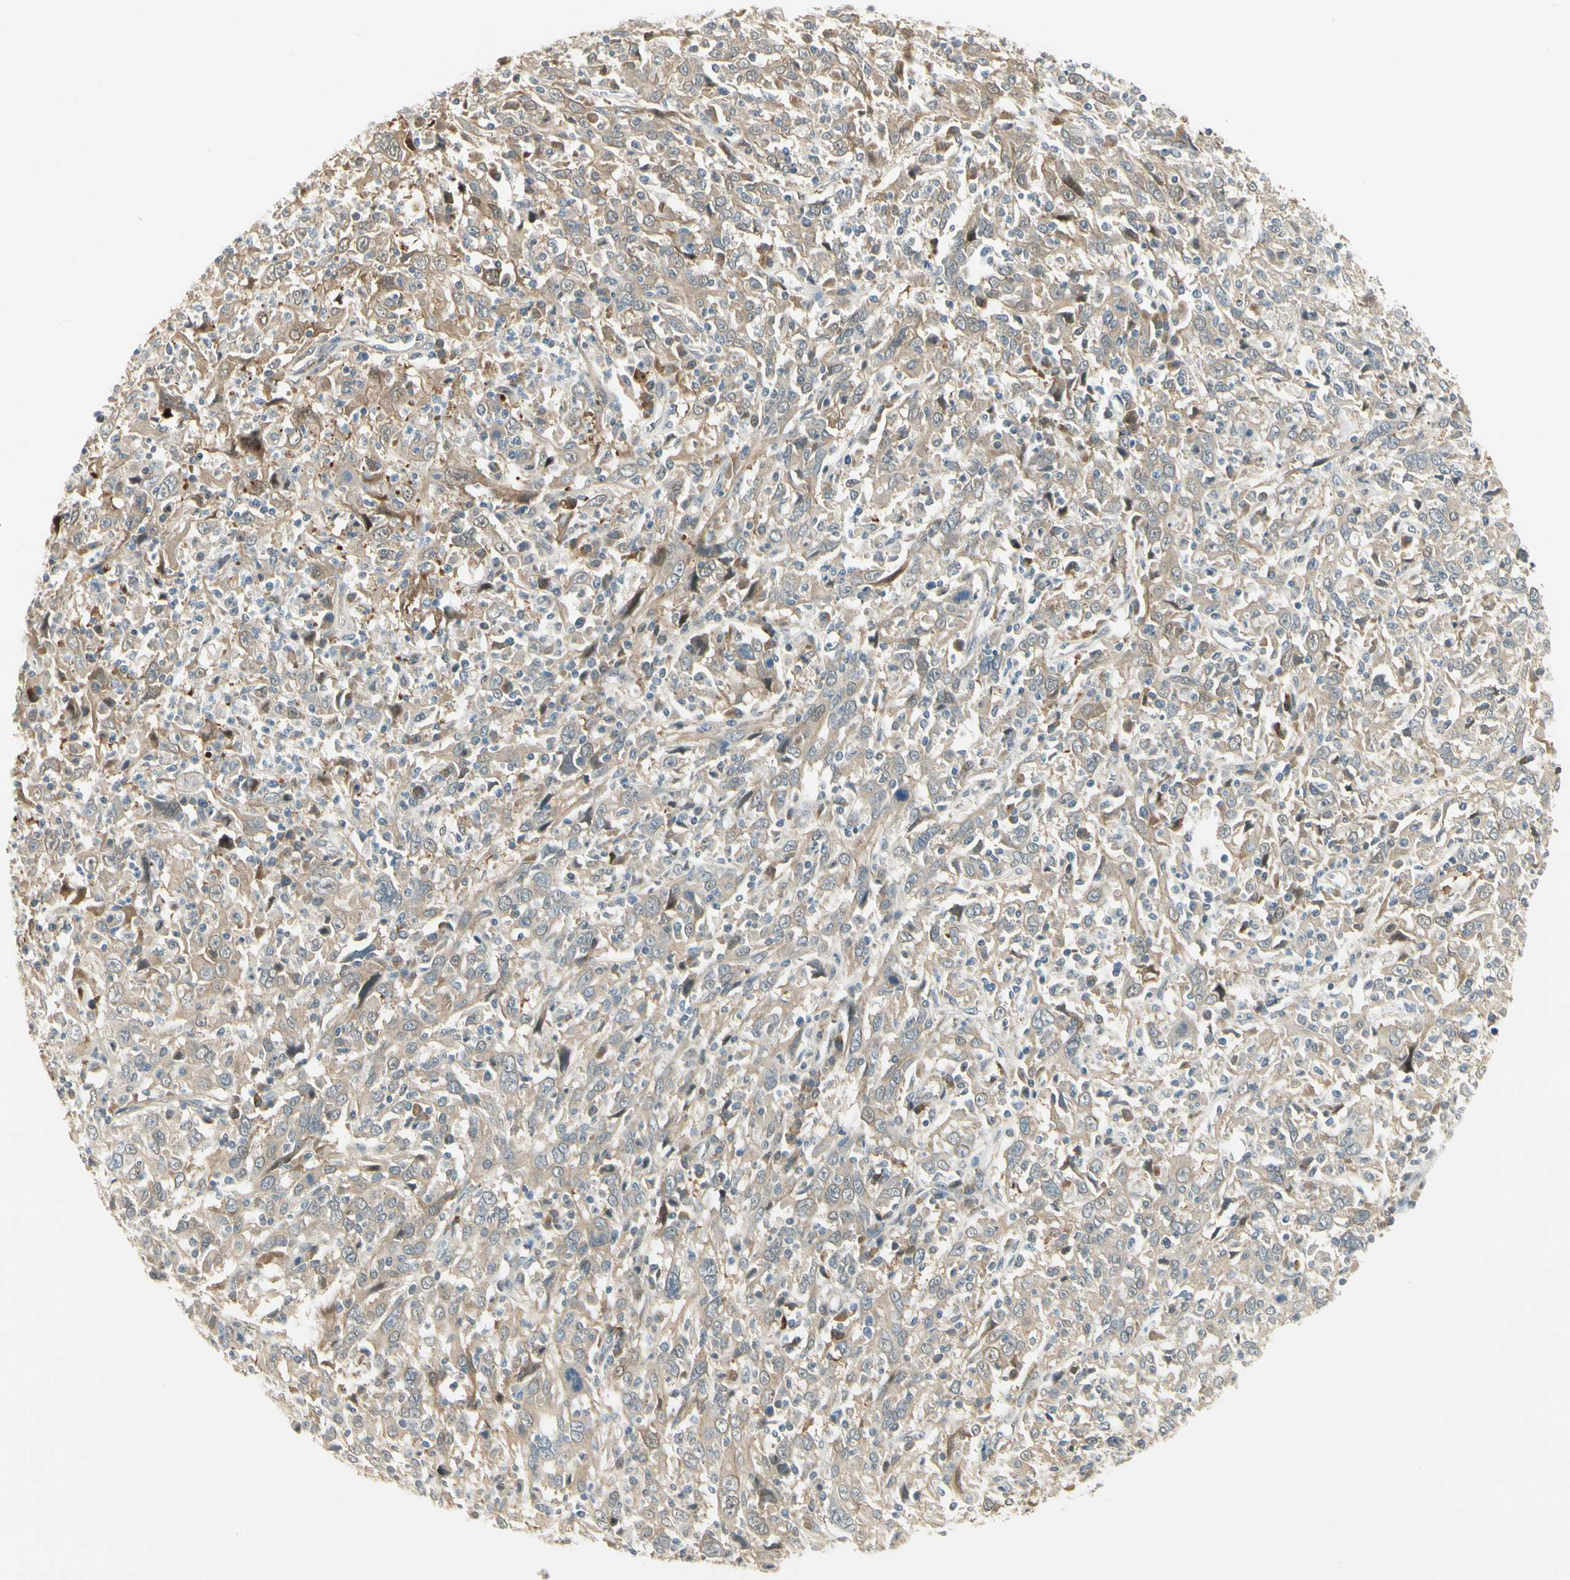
{"staining": {"intensity": "weak", "quantity": ">75%", "location": "cytoplasmic/membranous"}, "tissue": "cervical cancer", "cell_type": "Tumor cells", "image_type": "cancer", "snomed": [{"axis": "morphology", "description": "Squamous cell carcinoma, NOS"}, {"axis": "topography", "description": "Cervix"}], "caption": "A brown stain highlights weak cytoplasmic/membranous expression of a protein in cervical cancer tumor cells. (IHC, brightfield microscopy, high magnification).", "gene": "EPHB3", "patient": {"sex": "female", "age": 46}}